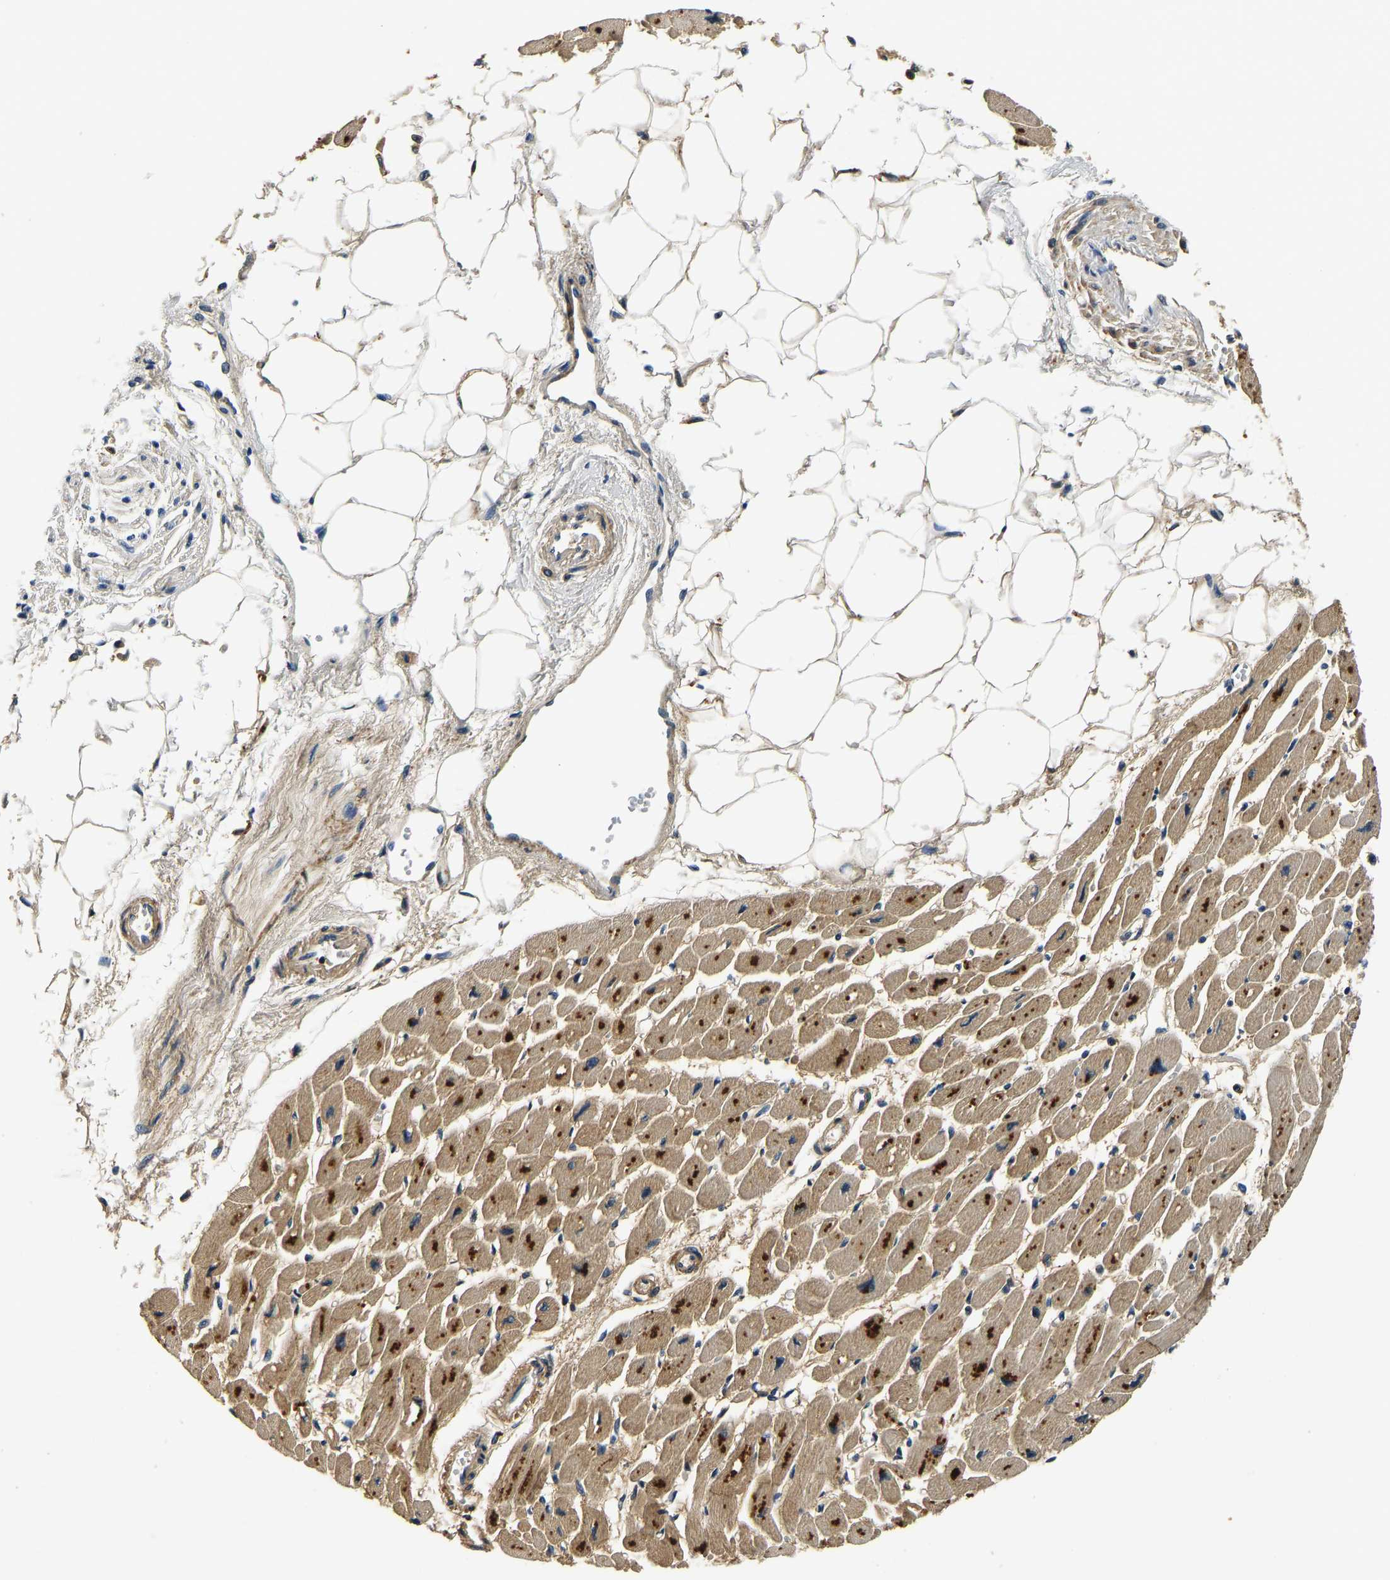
{"staining": {"intensity": "moderate", "quantity": ">75%", "location": "cytoplasmic/membranous"}, "tissue": "heart muscle", "cell_type": "Cardiomyocytes", "image_type": "normal", "snomed": [{"axis": "morphology", "description": "Normal tissue, NOS"}, {"axis": "topography", "description": "Heart"}], "caption": "IHC (DAB (3,3'-diaminobenzidine)) staining of benign human heart muscle reveals moderate cytoplasmic/membranous protein staining in approximately >75% of cardiomyocytes. (brown staining indicates protein expression, while blue staining denotes nuclei).", "gene": "RESF1", "patient": {"sex": "female", "age": 54}}